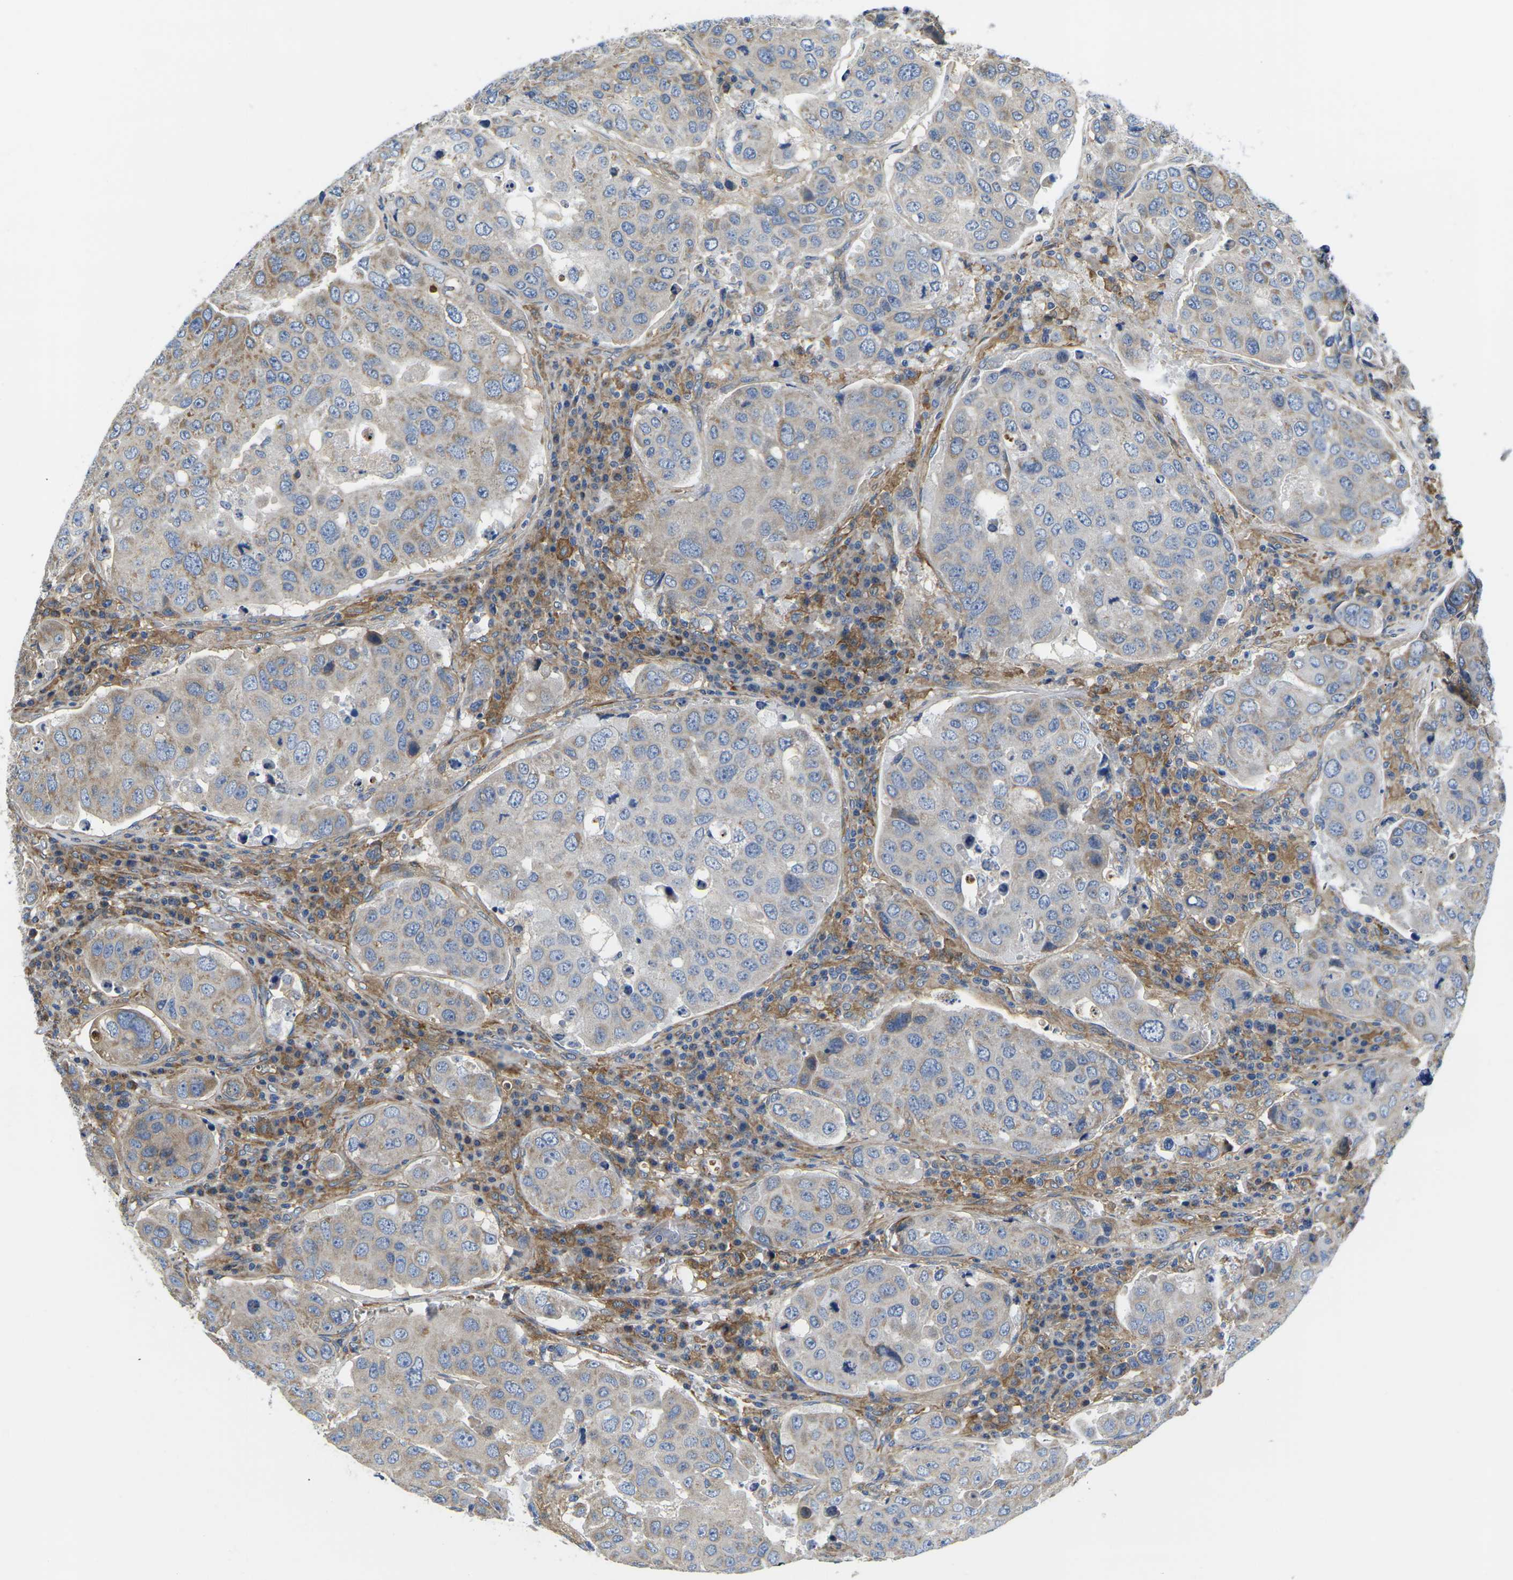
{"staining": {"intensity": "weak", "quantity": "25%-75%", "location": "cytoplasmic/membranous"}, "tissue": "urothelial cancer", "cell_type": "Tumor cells", "image_type": "cancer", "snomed": [{"axis": "morphology", "description": "Urothelial carcinoma, High grade"}, {"axis": "topography", "description": "Lymph node"}, {"axis": "topography", "description": "Urinary bladder"}], "caption": "Urothelial cancer tissue displays weak cytoplasmic/membranous expression in approximately 25%-75% of tumor cells, visualized by immunohistochemistry.", "gene": "TMEFF2", "patient": {"sex": "male", "age": 51}}